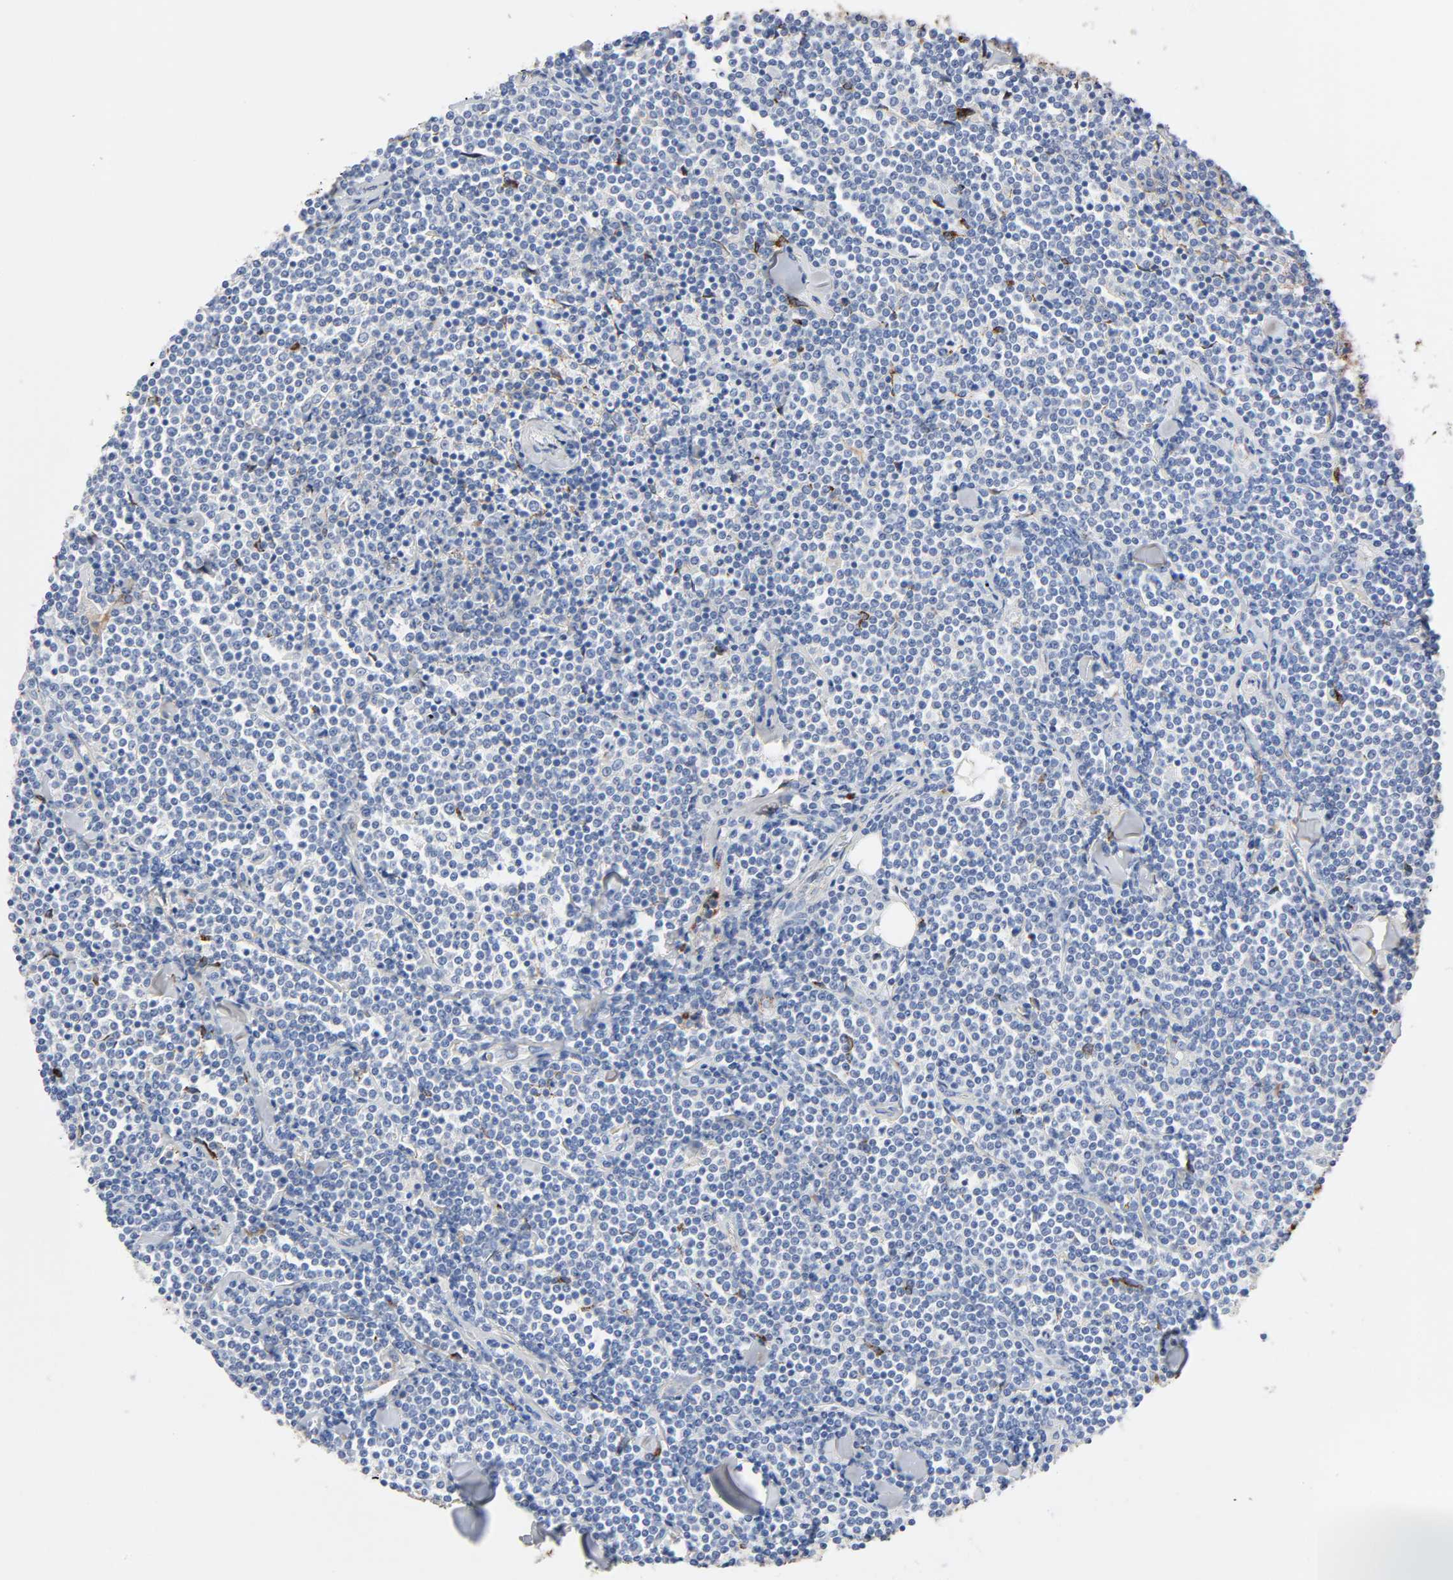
{"staining": {"intensity": "negative", "quantity": "none", "location": "none"}, "tissue": "lymphoma", "cell_type": "Tumor cells", "image_type": "cancer", "snomed": [{"axis": "morphology", "description": "Malignant lymphoma, non-Hodgkin's type, Low grade"}, {"axis": "topography", "description": "Soft tissue"}], "caption": "High magnification brightfield microscopy of low-grade malignant lymphoma, non-Hodgkin's type stained with DAB (3,3'-diaminobenzidine) (brown) and counterstained with hematoxylin (blue): tumor cells show no significant expression.", "gene": "C3", "patient": {"sex": "male", "age": 92}}